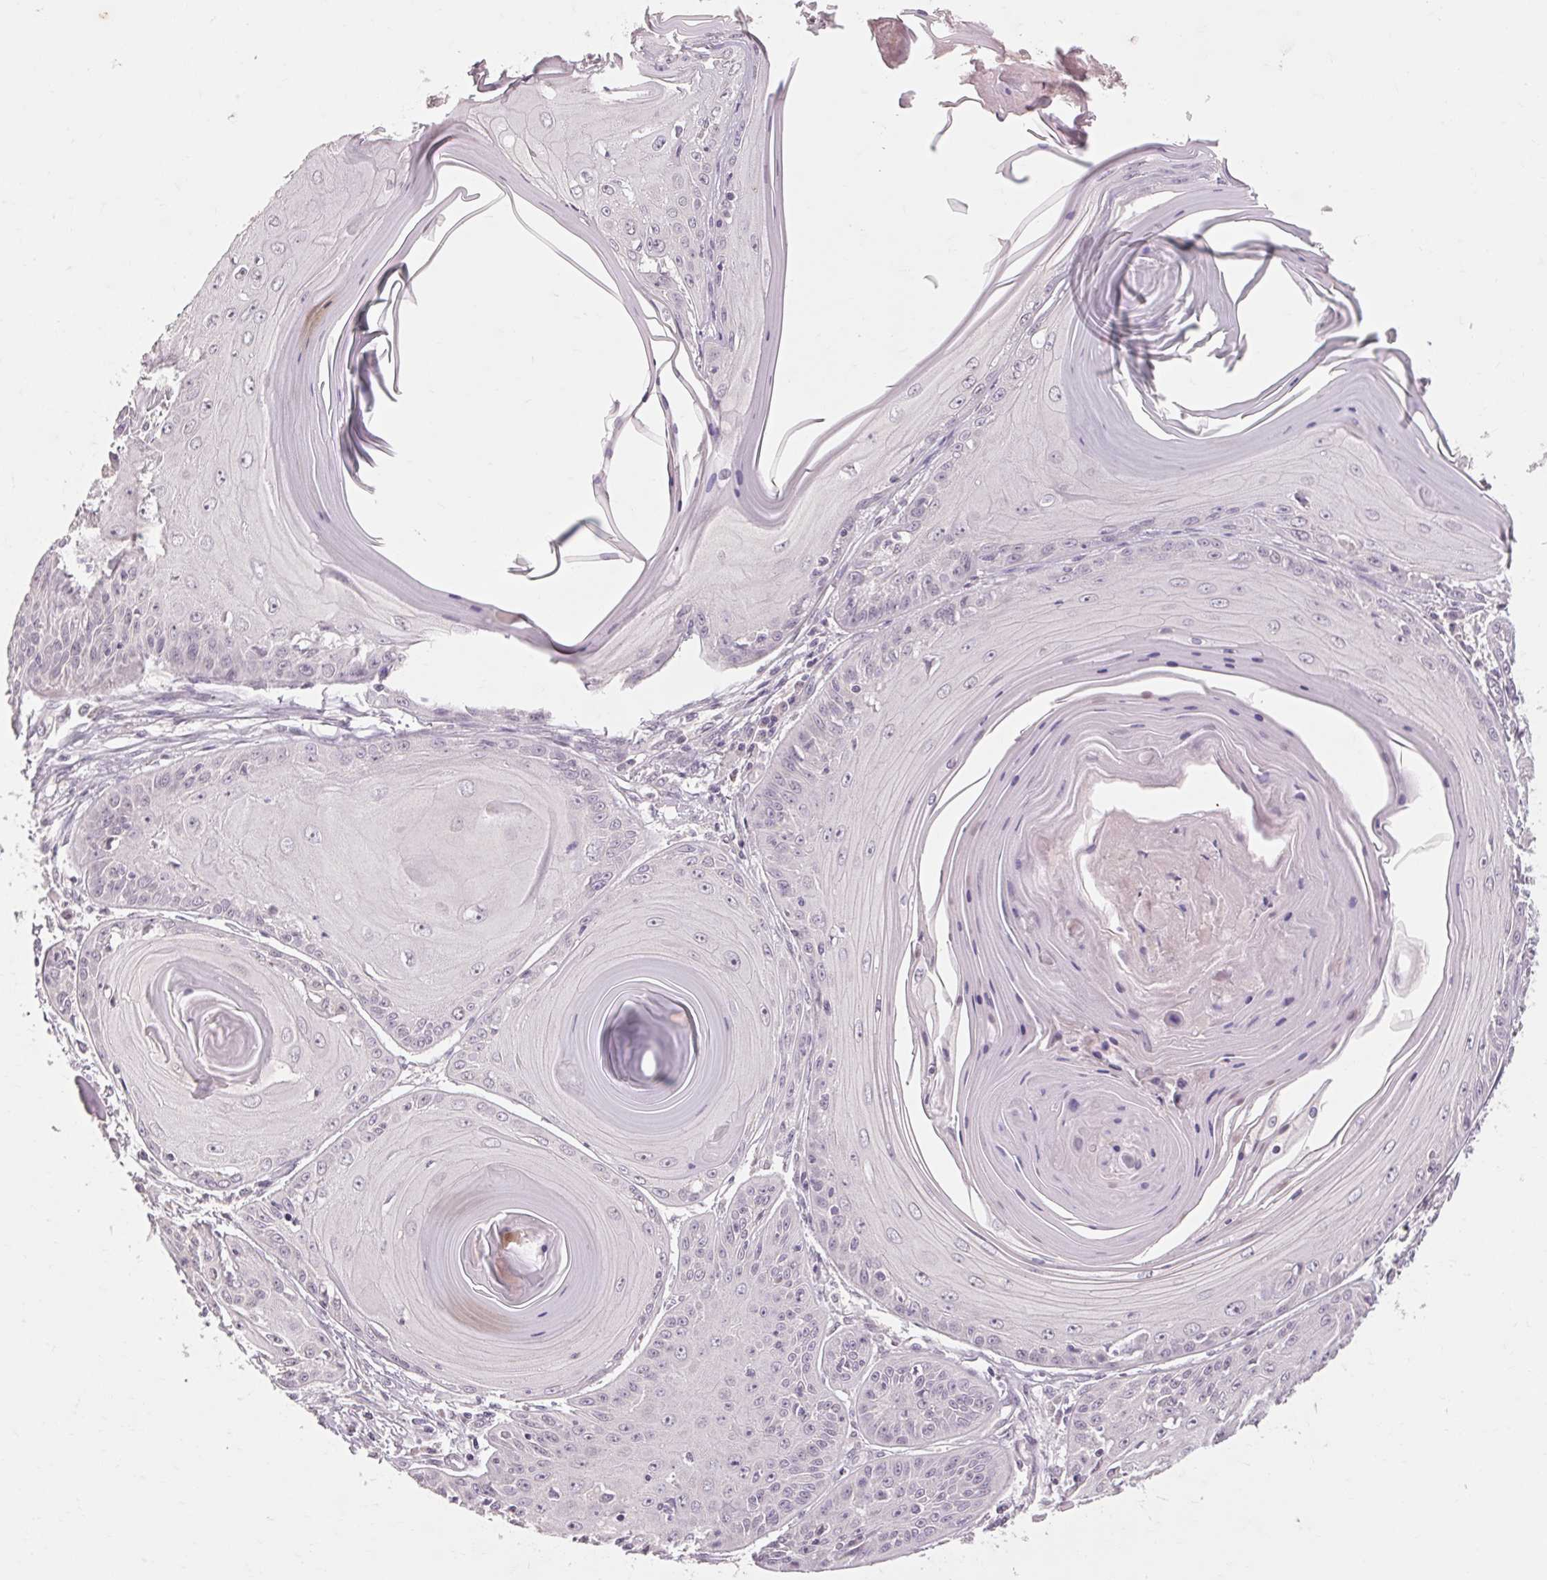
{"staining": {"intensity": "negative", "quantity": "none", "location": "none"}, "tissue": "skin cancer", "cell_type": "Tumor cells", "image_type": "cancer", "snomed": [{"axis": "morphology", "description": "Squamous cell carcinoma, NOS"}, {"axis": "topography", "description": "Skin"}, {"axis": "topography", "description": "Vulva"}], "caption": "A histopathology image of skin cancer (squamous cell carcinoma) stained for a protein exhibits no brown staining in tumor cells.", "gene": "POMC", "patient": {"sex": "female", "age": 85}}